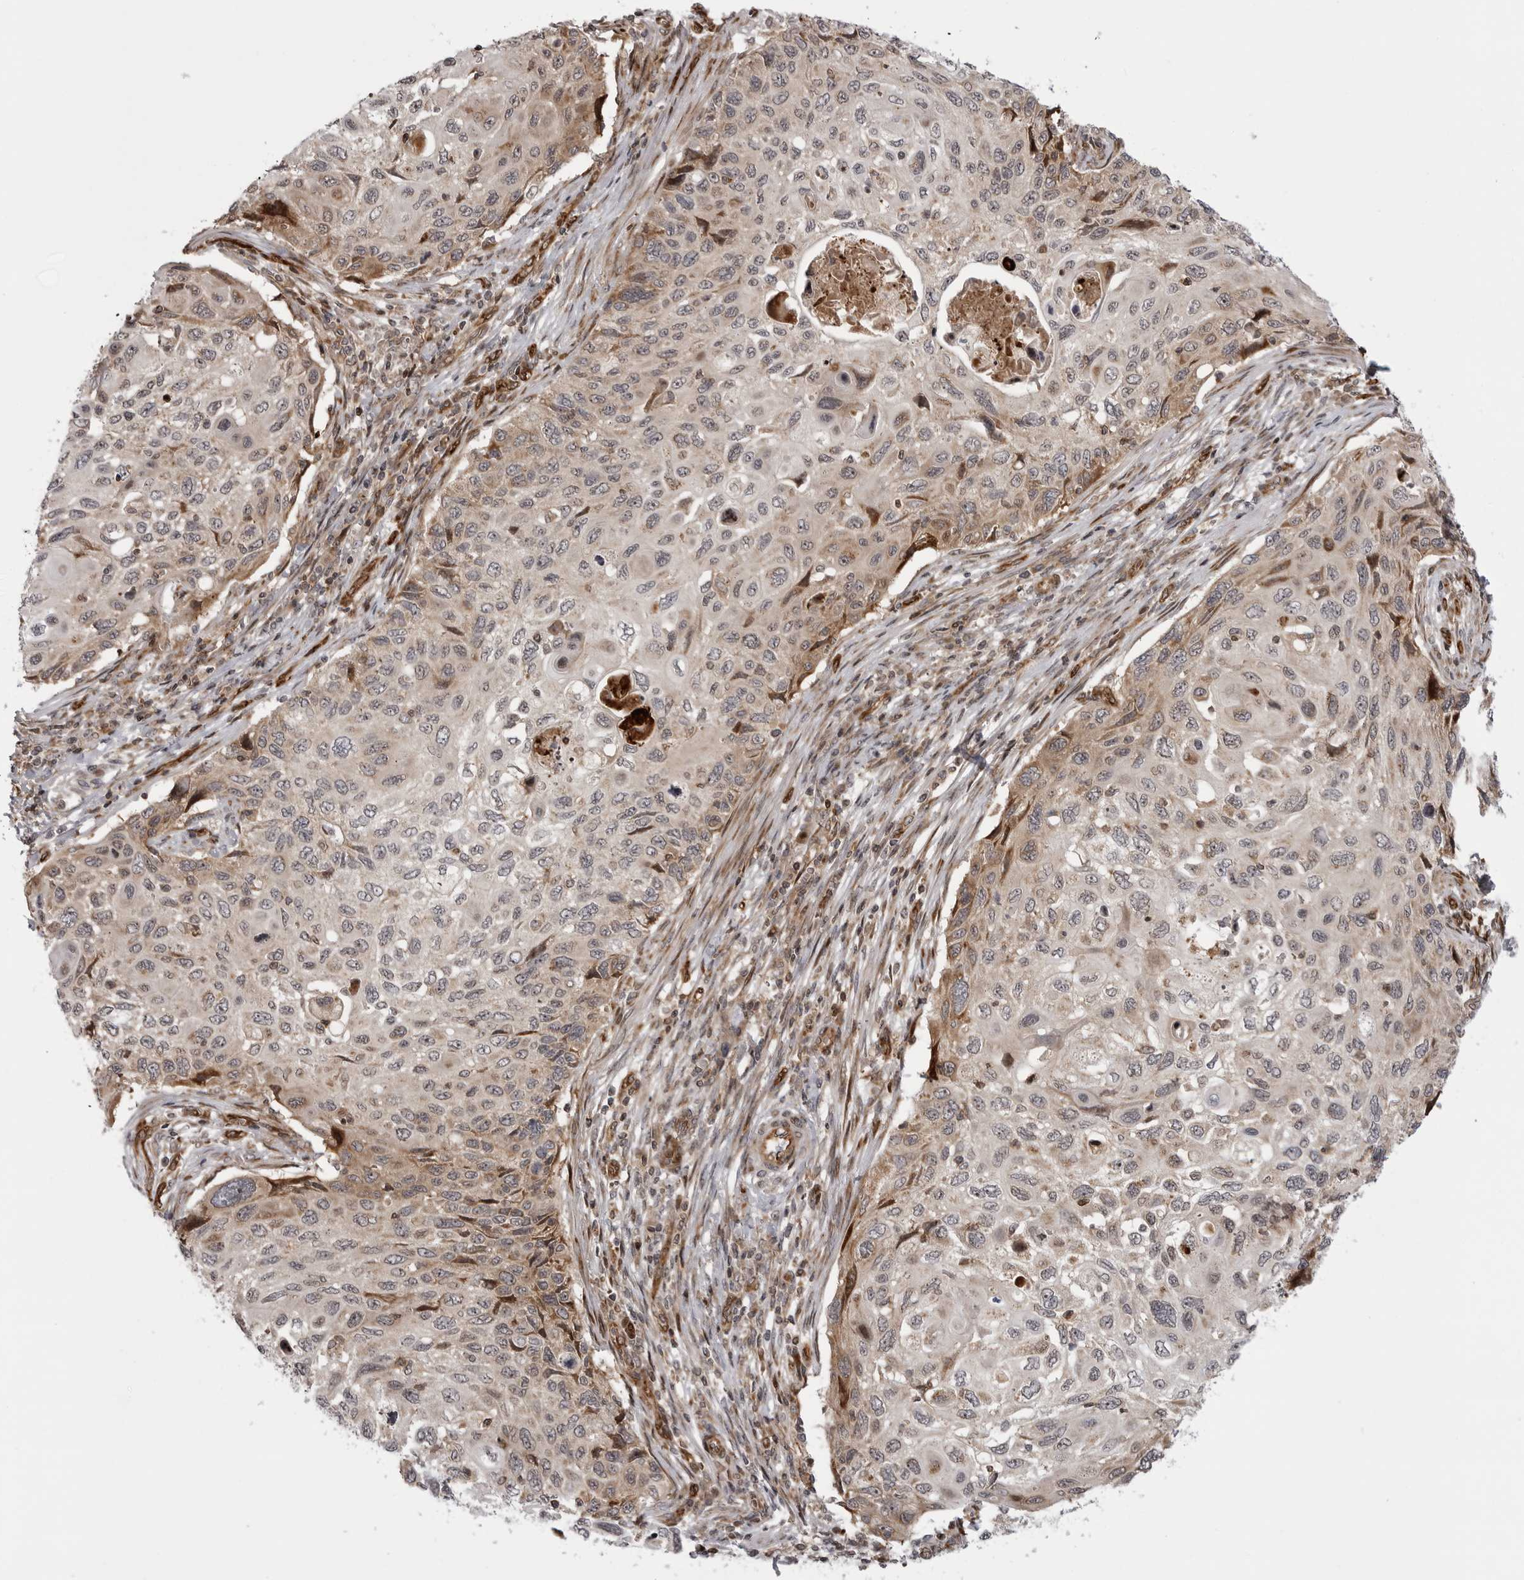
{"staining": {"intensity": "weak", "quantity": "25%-75%", "location": "cytoplasmic/membranous"}, "tissue": "cervical cancer", "cell_type": "Tumor cells", "image_type": "cancer", "snomed": [{"axis": "morphology", "description": "Squamous cell carcinoma, NOS"}, {"axis": "topography", "description": "Cervix"}], "caption": "Immunohistochemical staining of human squamous cell carcinoma (cervical) exhibits low levels of weak cytoplasmic/membranous protein expression in about 25%-75% of tumor cells.", "gene": "ABL1", "patient": {"sex": "female", "age": 70}}